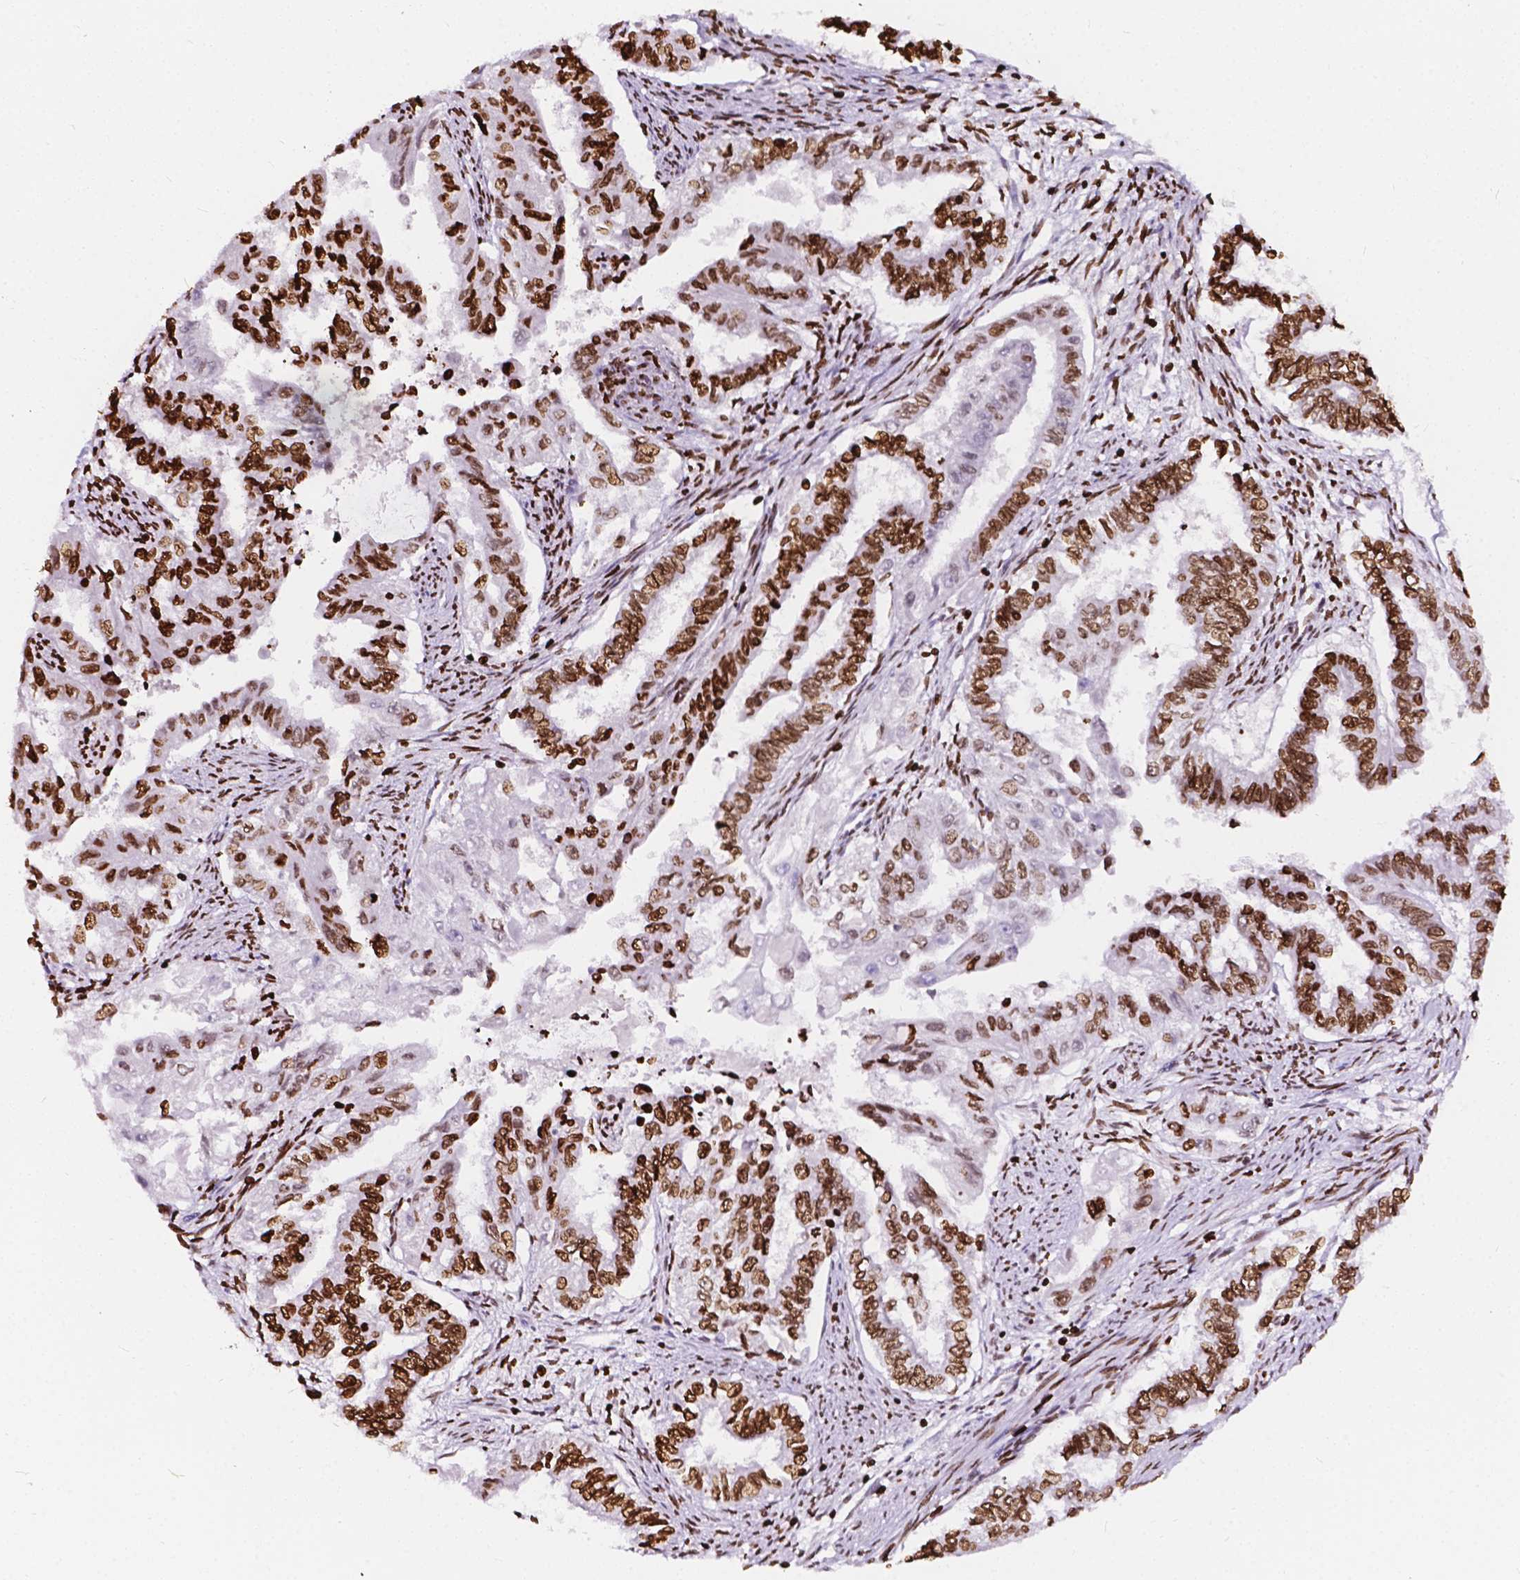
{"staining": {"intensity": "strong", "quantity": ">75%", "location": "nuclear"}, "tissue": "endometrial cancer", "cell_type": "Tumor cells", "image_type": "cancer", "snomed": [{"axis": "morphology", "description": "Adenocarcinoma, NOS"}, {"axis": "topography", "description": "Uterus"}], "caption": "Immunohistochemical staining of endometrial cancer demonstrates strong nuclear protein expression in about >75% of tumor cells. (Brightfield microscopy of DAB IHC at high magnification).", "gene": "CBY3", "patient": {"sex": "female", "age": 59}}